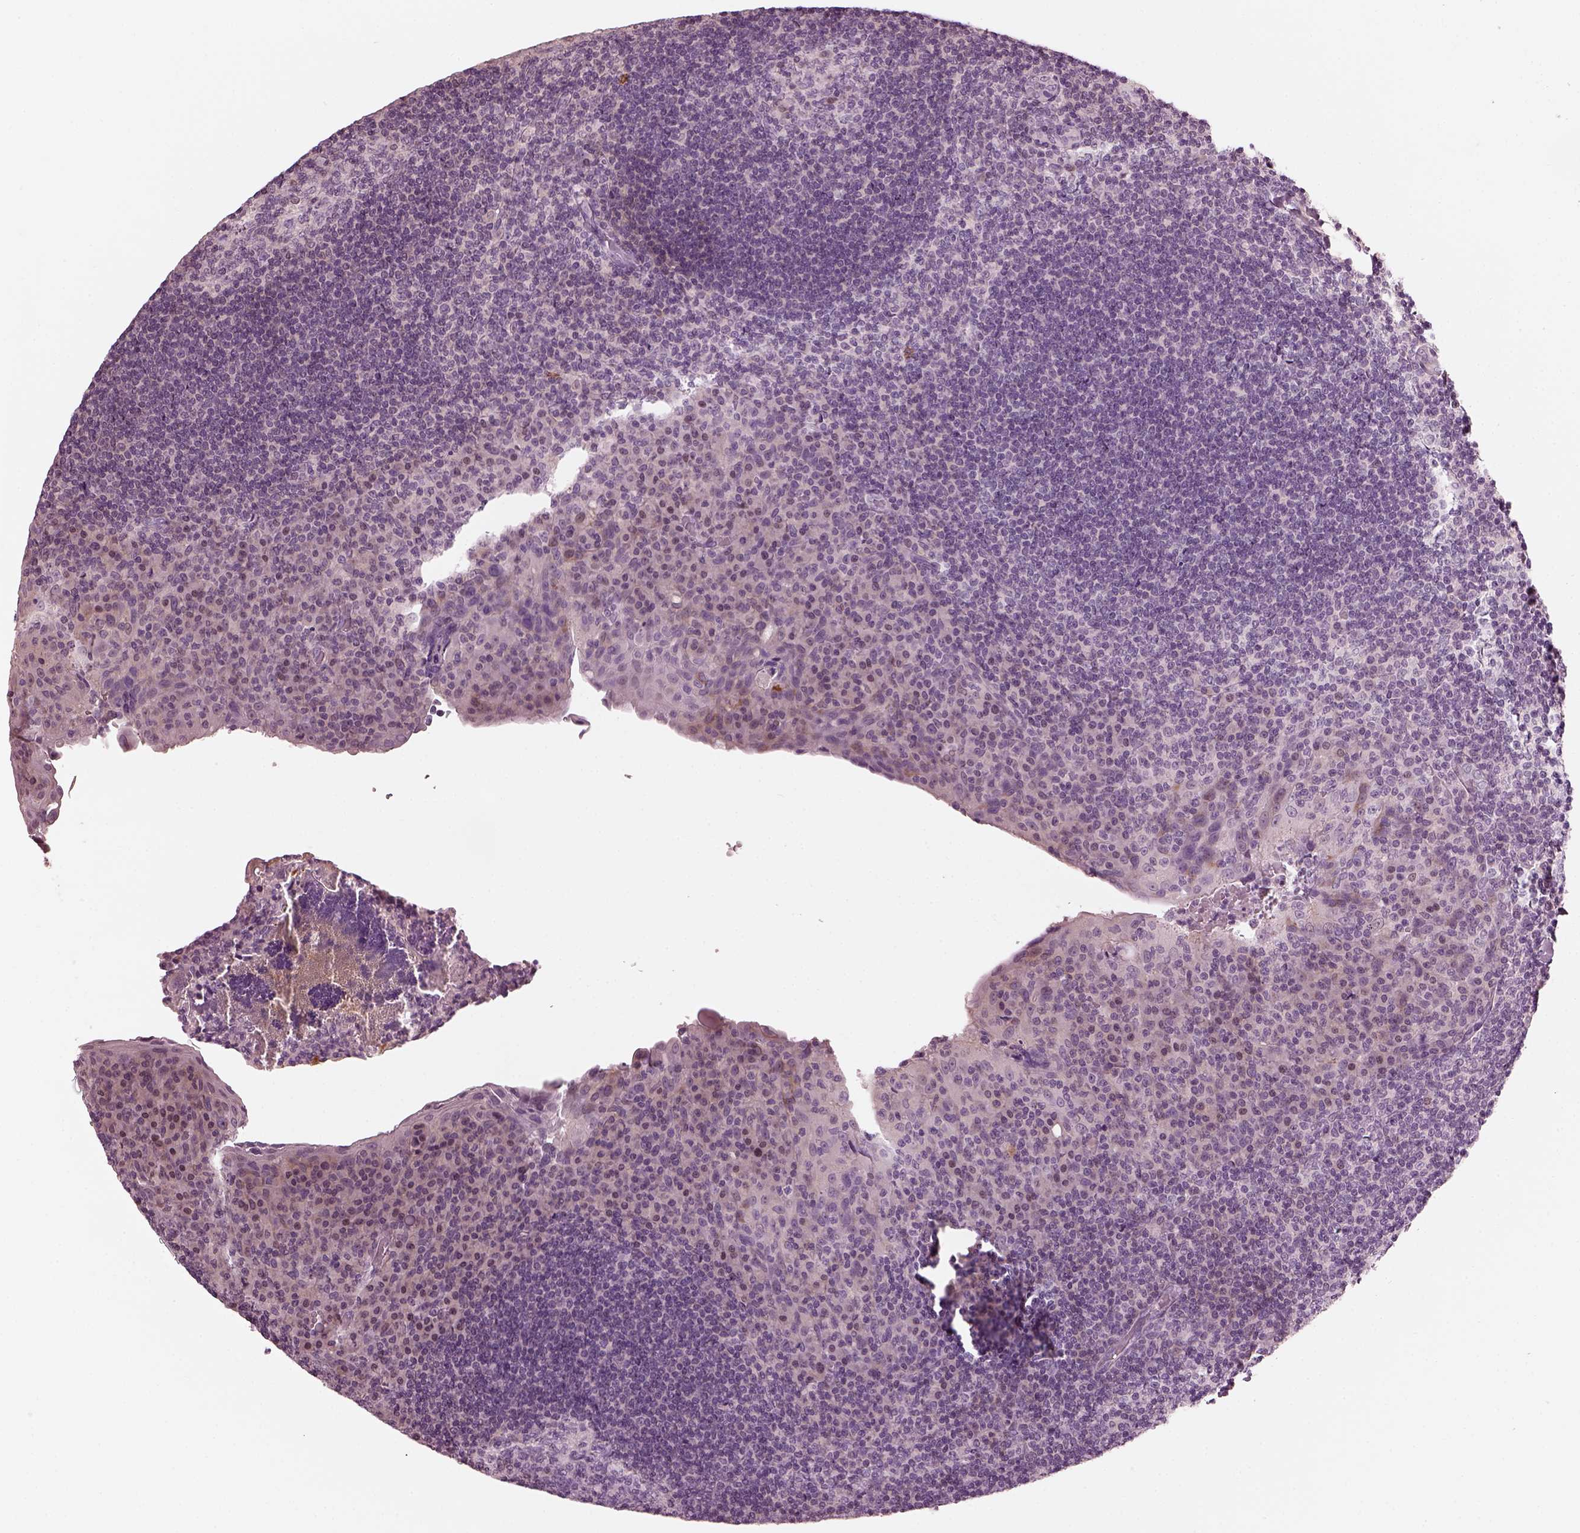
{"staining": {"intensity": "negative", "quantity": "none", "location": "none"}, "tissue": "tonsil", "cell_type": "Germinal center cells", "image_type": "normal", "snomed": [{"axis": "morphology", "description": "Normal tissue, NOS"}, {"axis": "topography", "description": "Tonsil"}], "caption": "DAB immunohistochemical staining of benign human tonsil reveals no significant staining in germinal center cells. (DAB (3,3'-diaminobenzidine) IHC with hematoxylin counter stain).", "gene": "BFSP1", "patient": {"sex": "male", "age": 17}}